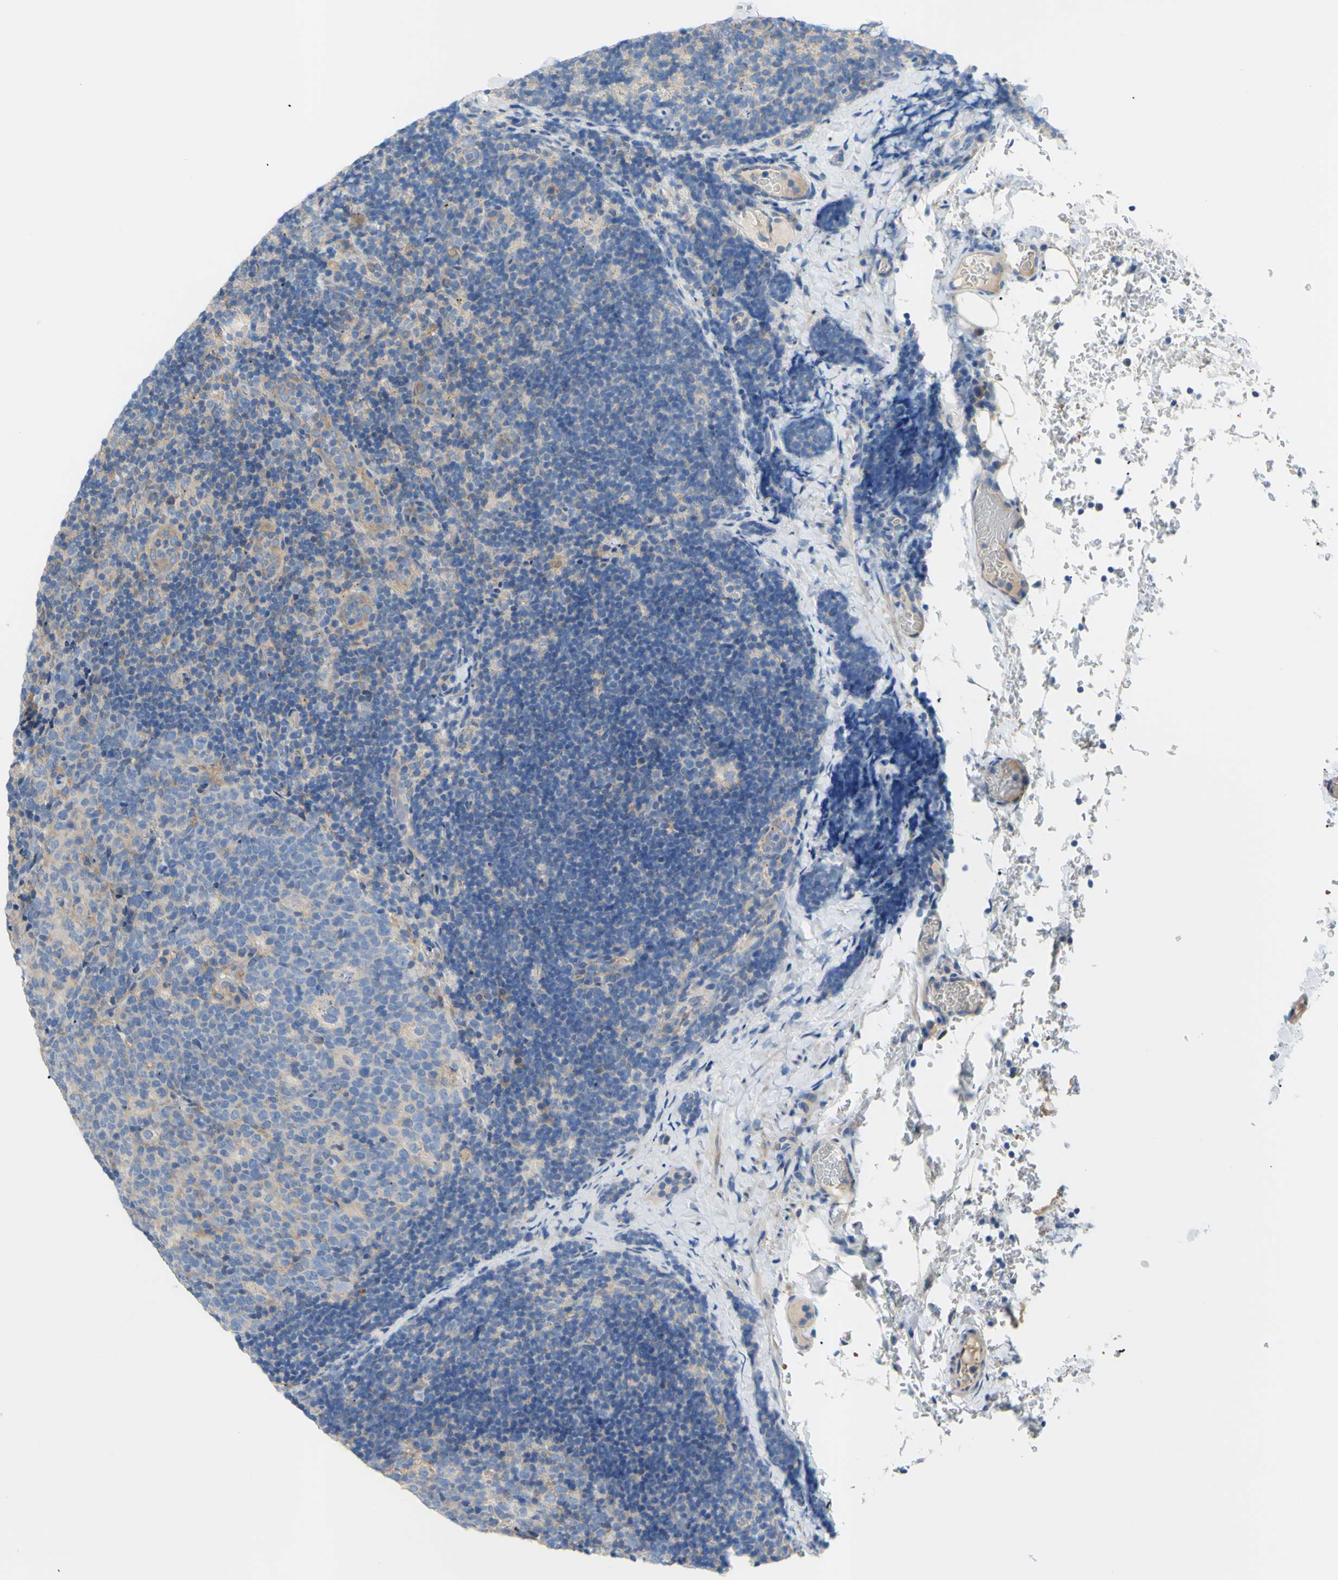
{"staining": {"intensity": "weak", "quantity": "<25%", "location": "cytoplasmic/membranous"}, "tissue": "lymph node", "cell_type": "Germinal center cells", "image_type": "normal", "snomed": [{"axis": "morphology", "description": "Normal tissue, NOS"}, {"axis": "topography", "description": "Lymph node"}], "caption": "Normal lymph node was stained to show a protein in brown. There is no significant positivity in germinal center cells. Nuclei are stained in blue.", "gene": "TMEM59L", "patient": {"sex": "female", "age": 14}}